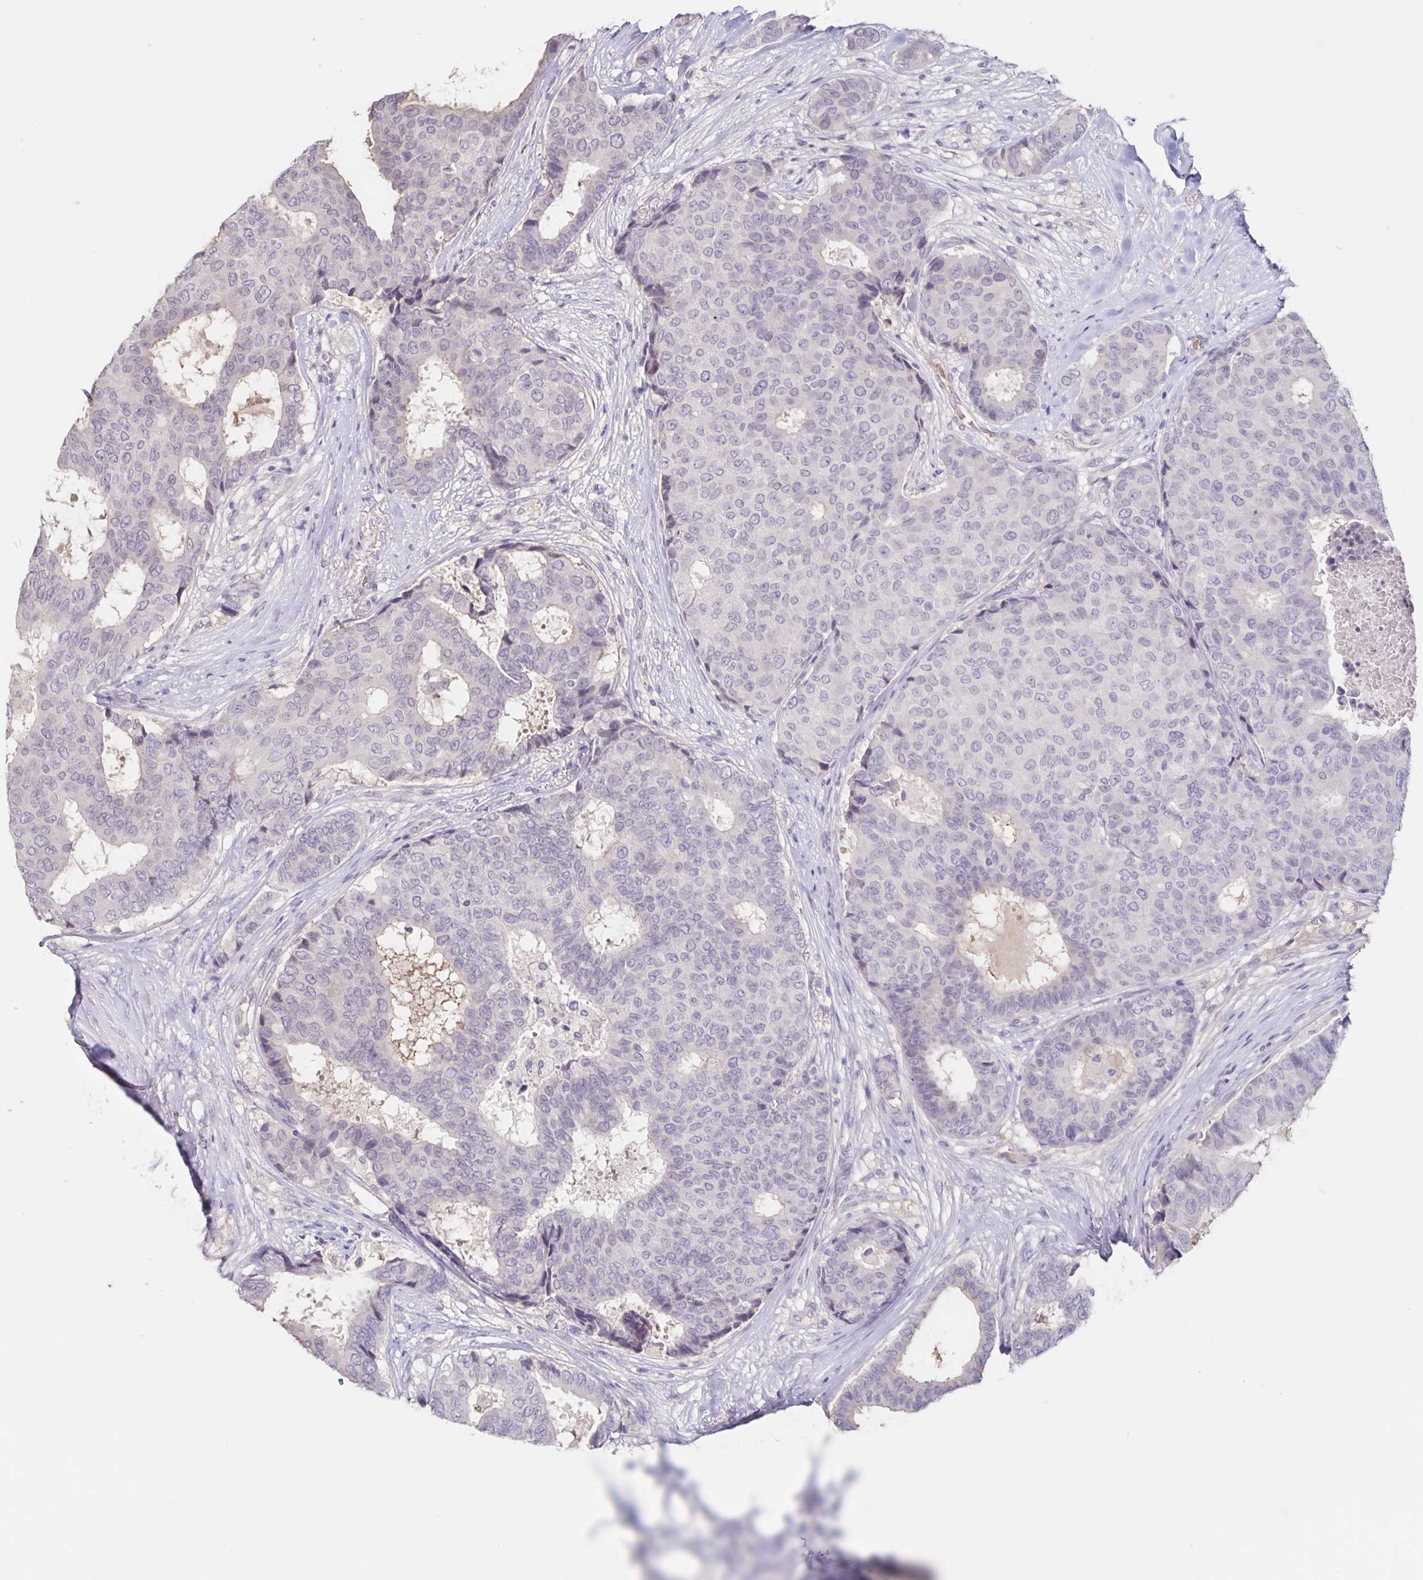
{"staining": {"intensity": "negative", "quantity": "none", "location": "none"}, "tissue": "breast cancer", "cell_type": "Tumor cells", "image_type": "cancer", "snomed": [{"axis": "morphology", "description": "Duct carcinoma"}, {"axis": "topography", "description": "Breast"}], "caption": "DAB (3,3'-diaminobenzidine) immunohistochemical staining of human breast invasive ductal carcinoma reveals no significant expression in tumor cells.", "gene": "INSL5", "patient": {"sex": "female", "age": 75}}